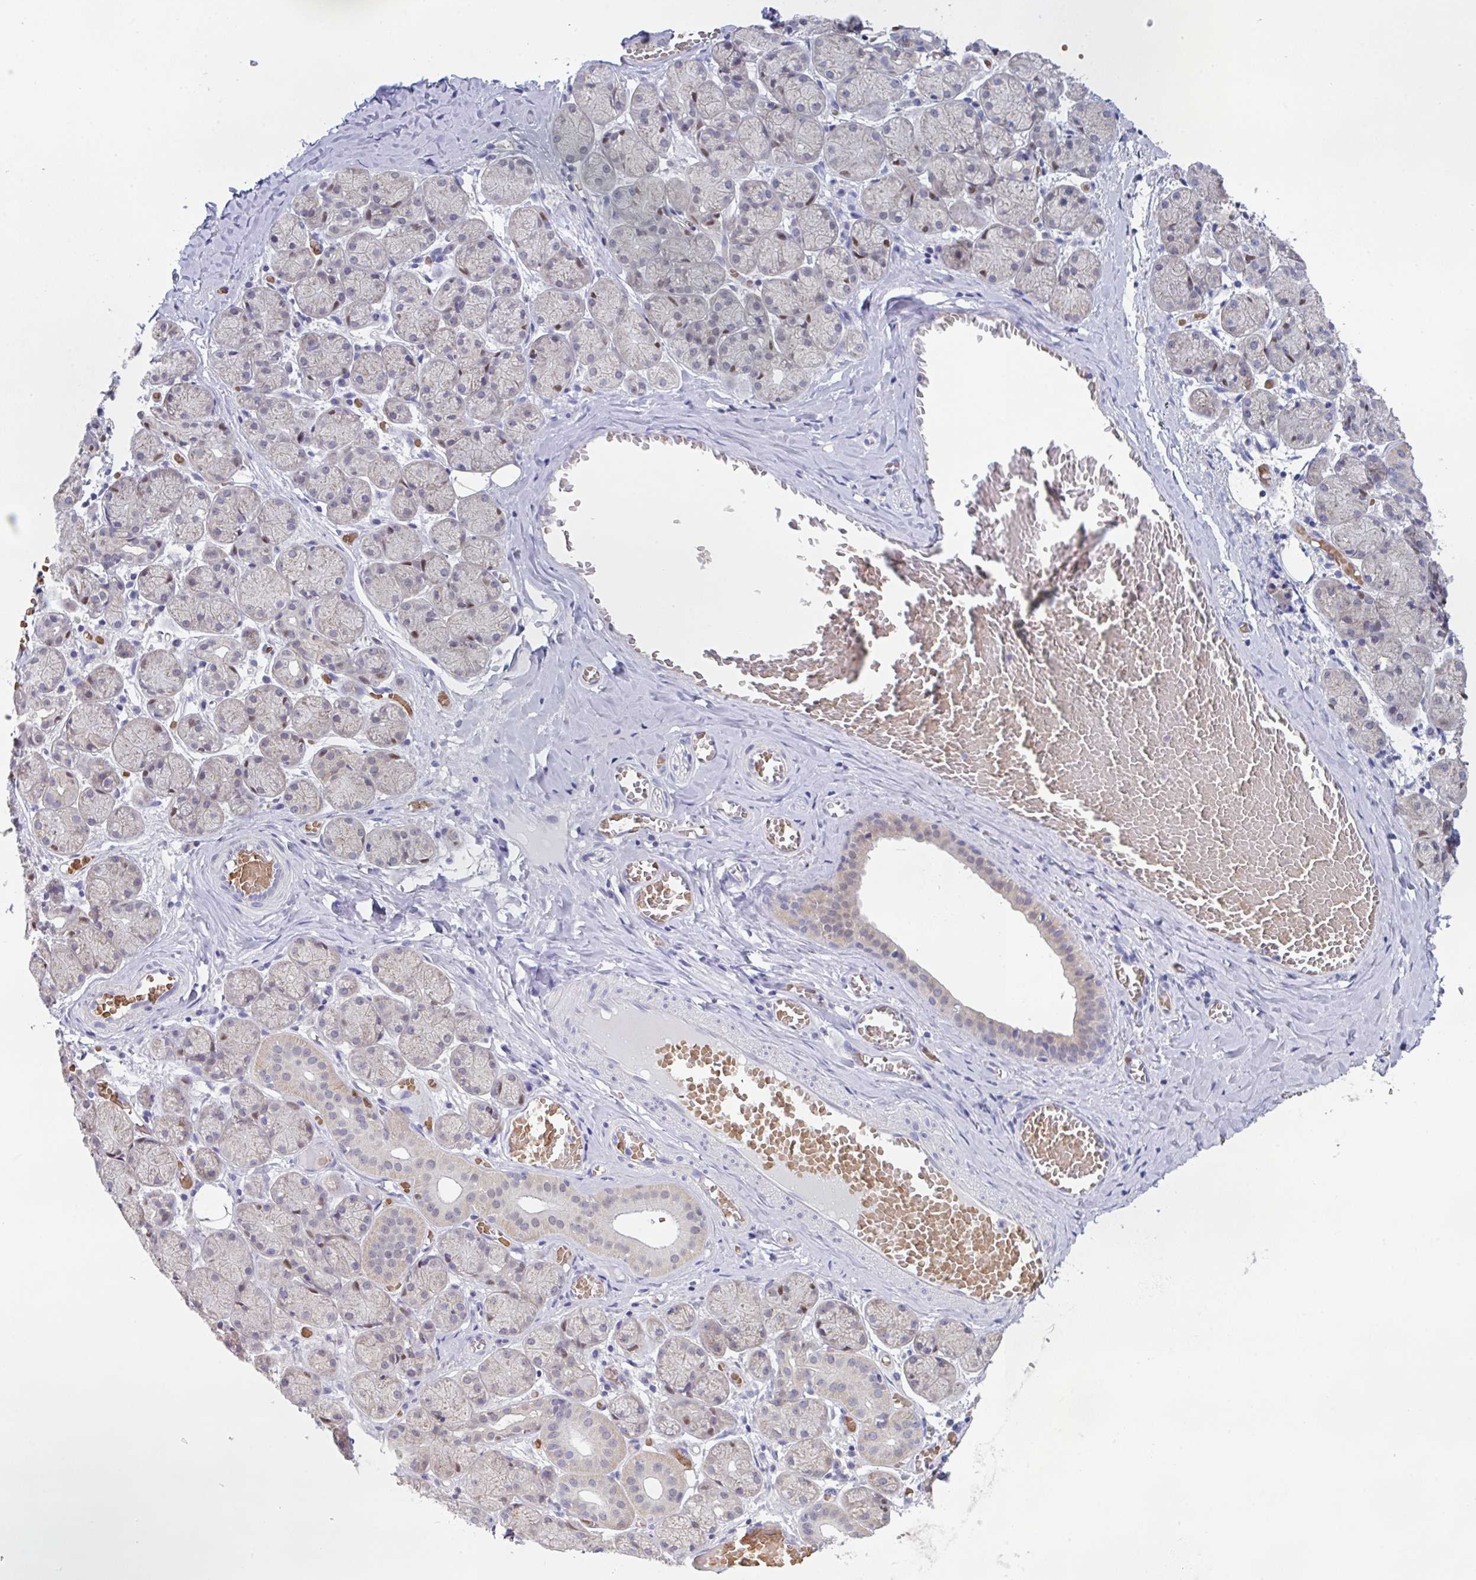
{"staining": {"intensity": "moderate", "quantity": "<25%", "location": "nuclear"}, "tissue": "salivary gland", "cell_type": "Glandular cells", "image_type": "normal", "snomed": [{"axis": "morphology", "description": "Normal tissue, NOS"}, {"axis": "topography", "description": "Salivary gland"}], "caption": "An image of human salivary gland stained for a protein demonstrates moderate nuclear brown staining in glandular cells.", "gene": "TFAP2C", "patient": {"sex": "female", "age": 24}}